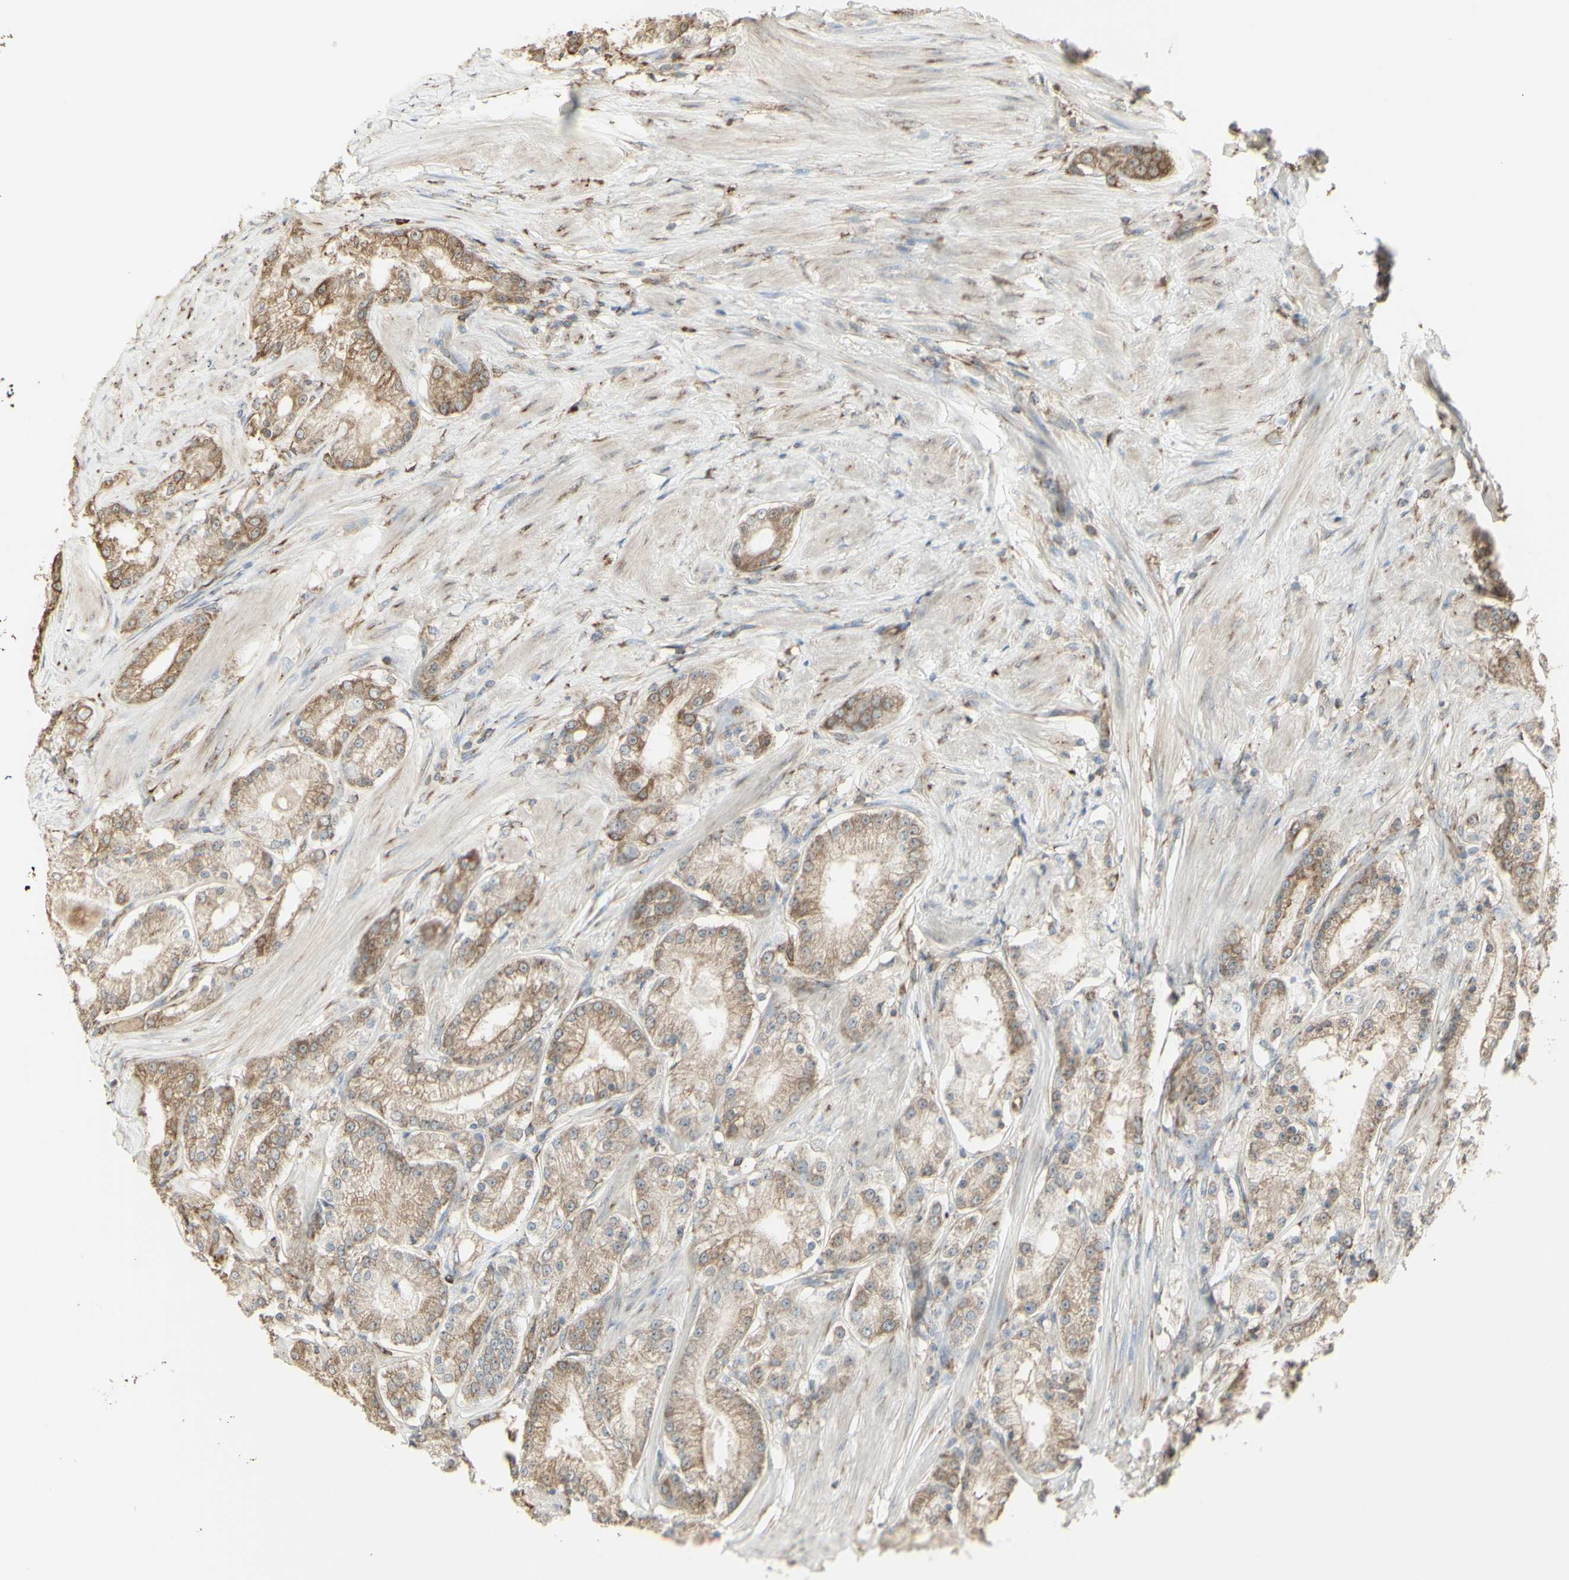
{"staining": {"intensity": "moderate", "quantity": ">75%", "location": "cytoplasmic/membranous"}, "tissue": "prostate cancer", "cell_type": "Tumor cells", "image_type": "cancer", "snomed": [{"axis": "morphology", "description": "Adenocarcinoma, Low grade"}, {"axis": "topography", "description": "Prostate"}], "caption": "Moderate cytoplasmic/membranous staining for a protein is seen in approximately >75% of tumor cells of prostate cancer (low-grade adenocarcinoma) using immunohistochemistry.", "gene": "EEF1B2", "patient": {"sex": "male", "age": 63}}